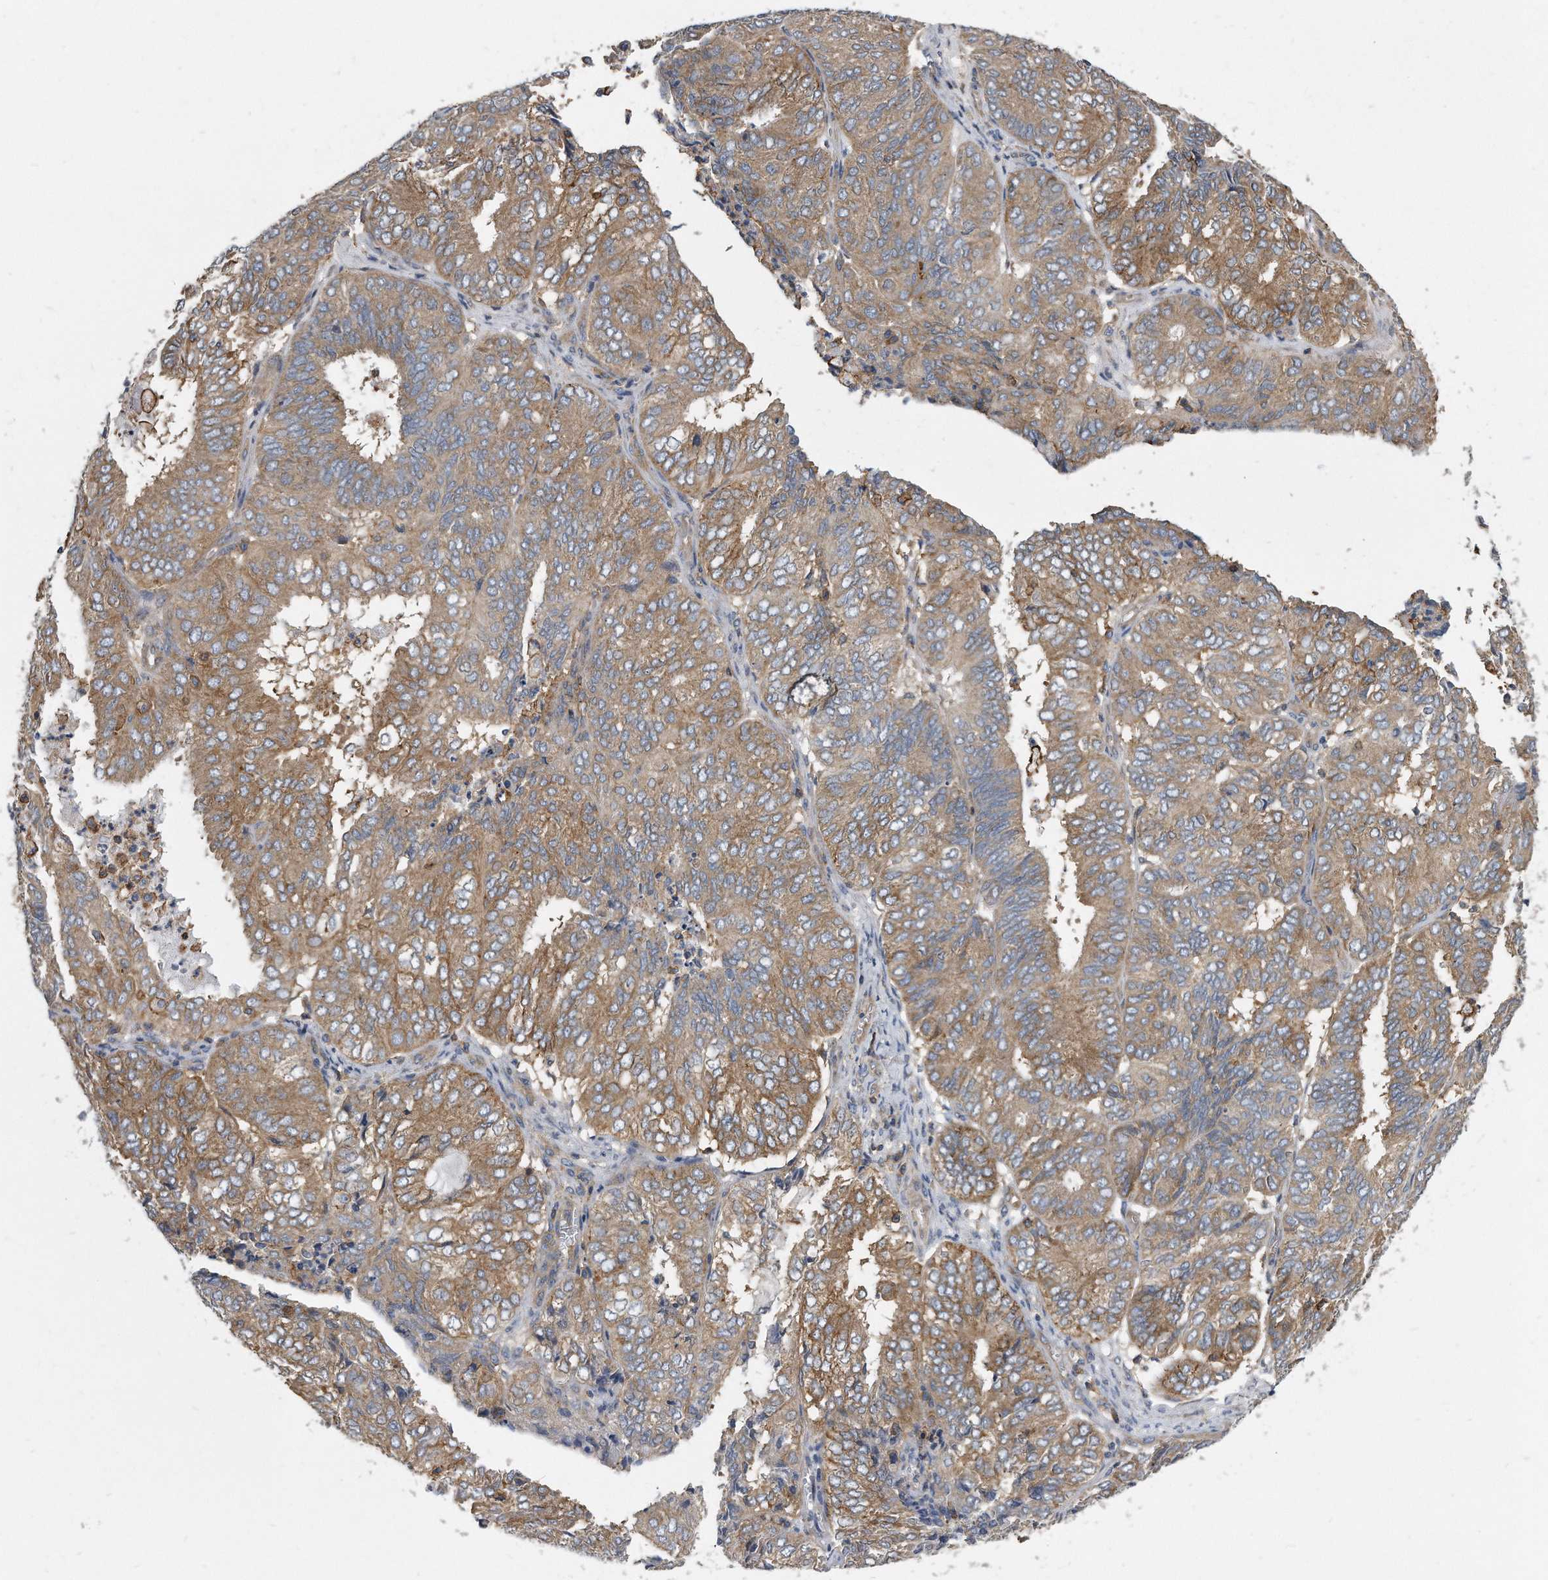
{"staining": {"intensity": "moderate", "quantity": ">75%", "location": "cytoplasmic/membranous"}, "tissue": "endometrial cancer", "cell_type": "Tumor cells", "image_type": "cancer", "snomed": [{"axis": "morphology", "description": "Adenocarcinoma, NOS"}, {"axis": "topography", "description": "Uterus"}], "caption": "Immunohistochemistry (IHC) staining of endometrial adenocarcinoma, which displays medium levels of moderate cytoplasmic/membranous positivity in approximately >75% of tumor cells indicating moderate cytoplasmic/membranous protein staining. The staining was performed using DAB (brown) for protein detection and nuclei were counterstained in hematoxylin (blue).", "gene": "ATG5", "patient": {"sex": "female", "age": 60}}